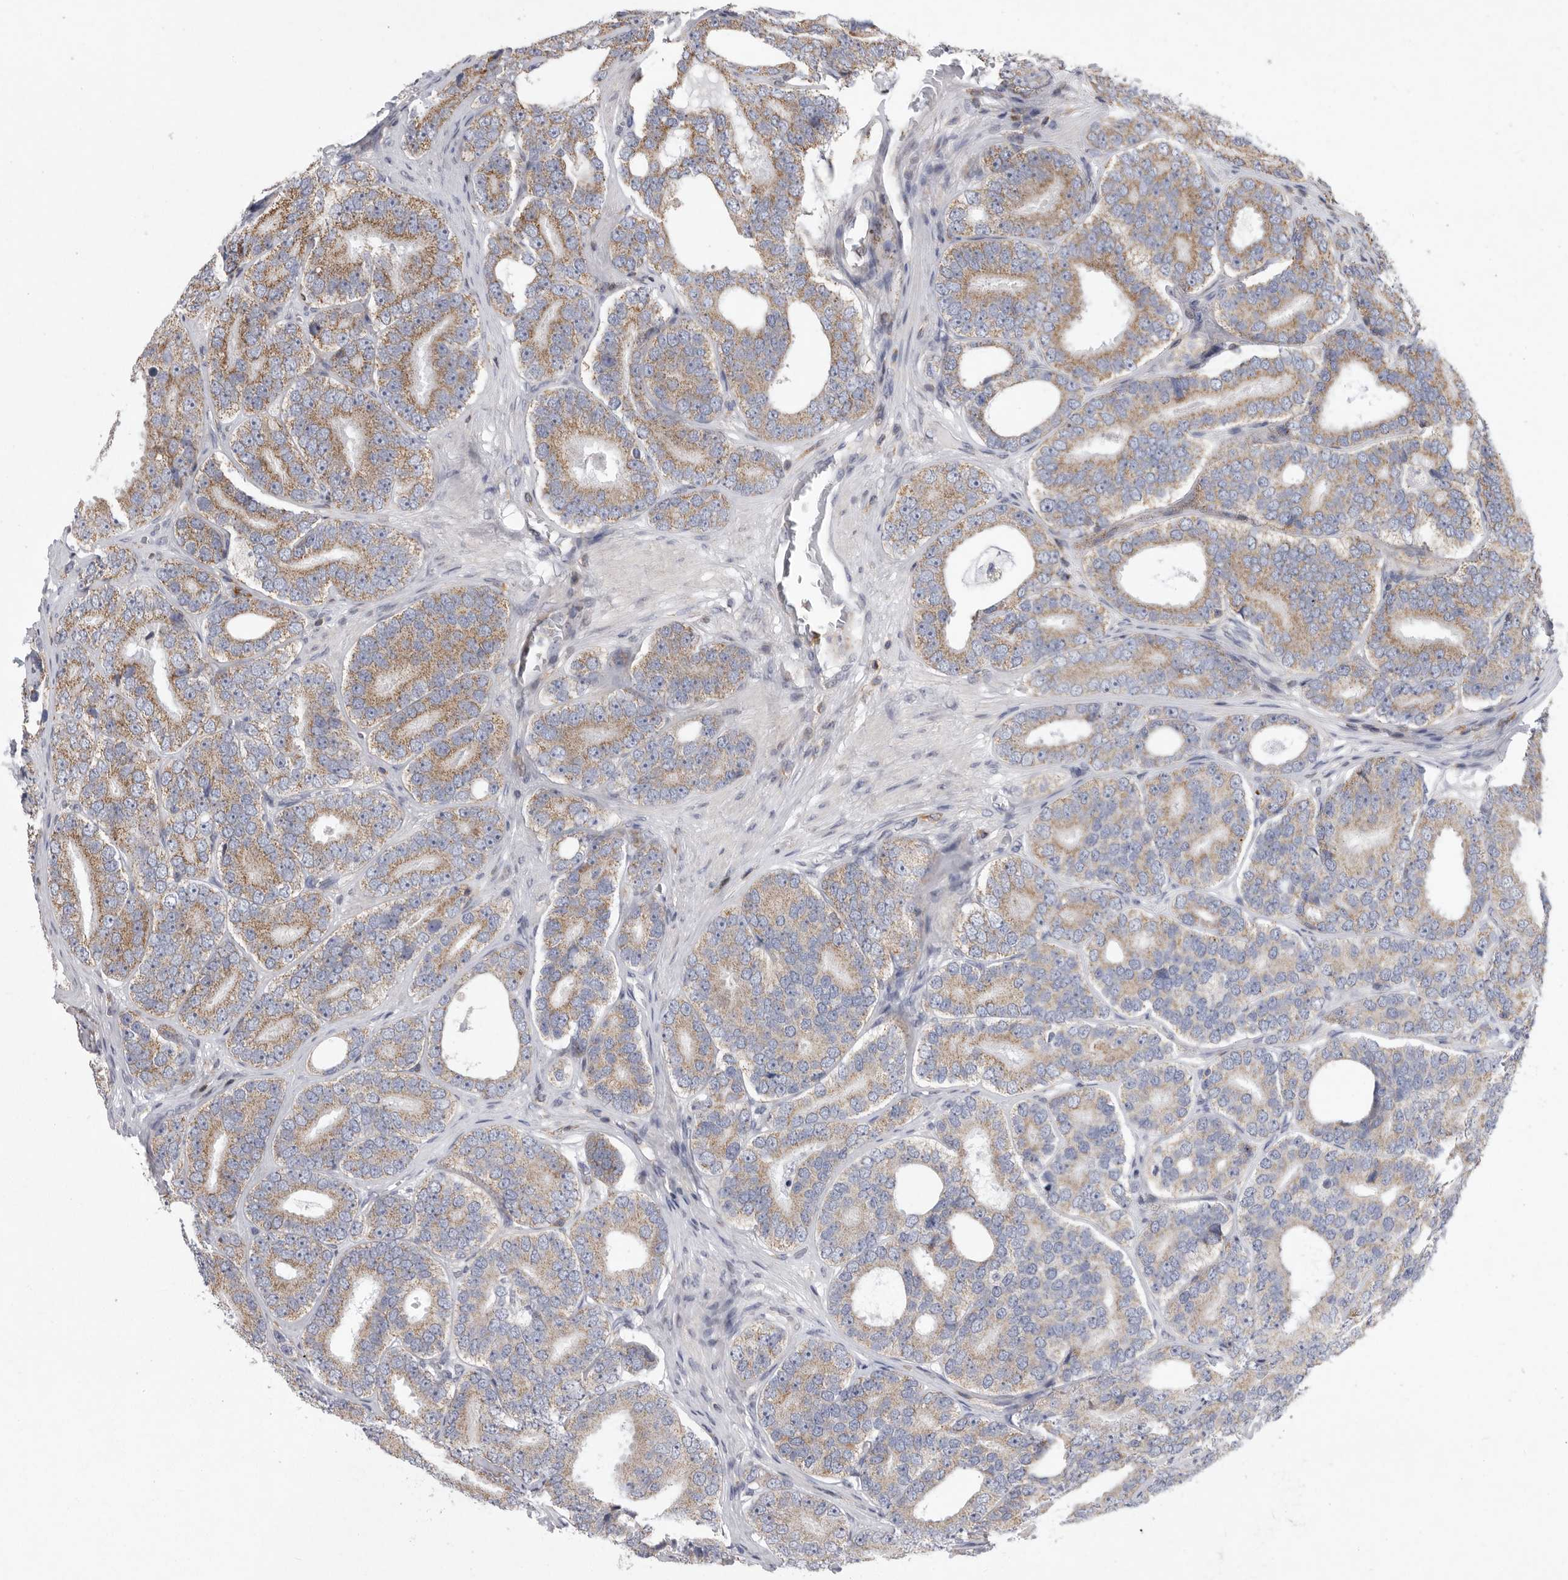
{"staining": {"intensity": "moderate", "quantity": ">75%", "location": "cytoplasmic/membranous"}, "tissue": "prostate cancer", "cell_type": "Tumor cells", "image_type": "cancer", "snomed": [{"axis": "morphology", "description": "Adenocarcinoma, High grade"}, {"axis": "topography", "description": "Prostate"}], "caption": "Protein staining of prostate cancer tissue demonstrates moderate cytoplasmic/membranous expression in approximately >75% of tumor cells.", "gene": "MPZL1", "patient": {"sex": "male", "age": 56}}